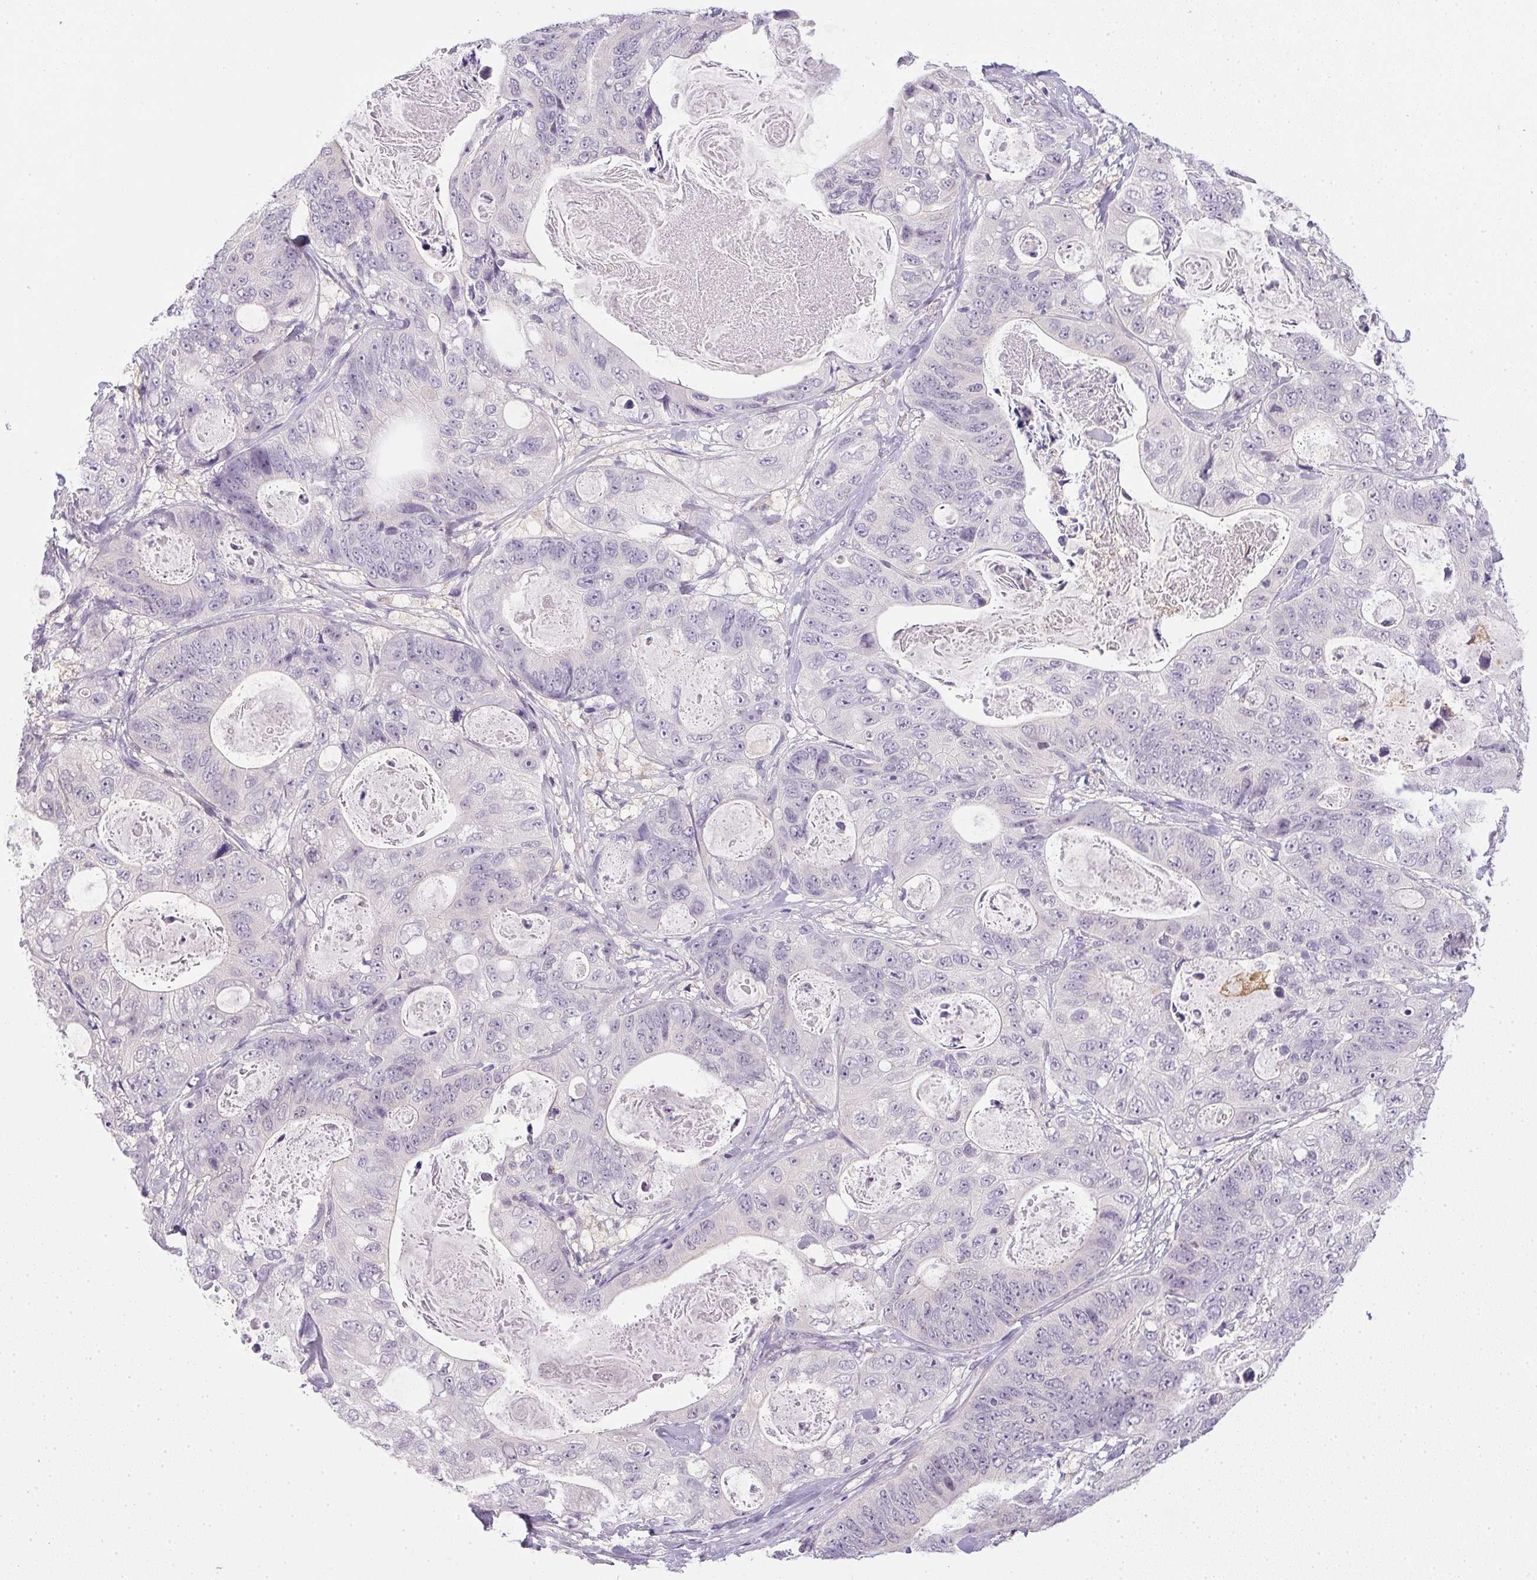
{"staining": {"intensity": "negative", "quantity": "none", "location": "none"}, "tissue": "stomach cancer", "cell_type": "Tumor cells", "image_type": "cancer", "snomed": [{"axis": "morphology", "description": "Normal tissue, NOS"}, {"axis": "morphology", "description": "Adenocarcinoma, NOS"}, {"axis": "topography", "description": "Stomach"}], "caption": "Immunohistochemistry of human adenocarcinoma (stomach) reveals no expression in tumor cells.", "gene": "DNAJC5G", "patient": {"sex": "female", "age": 89}}